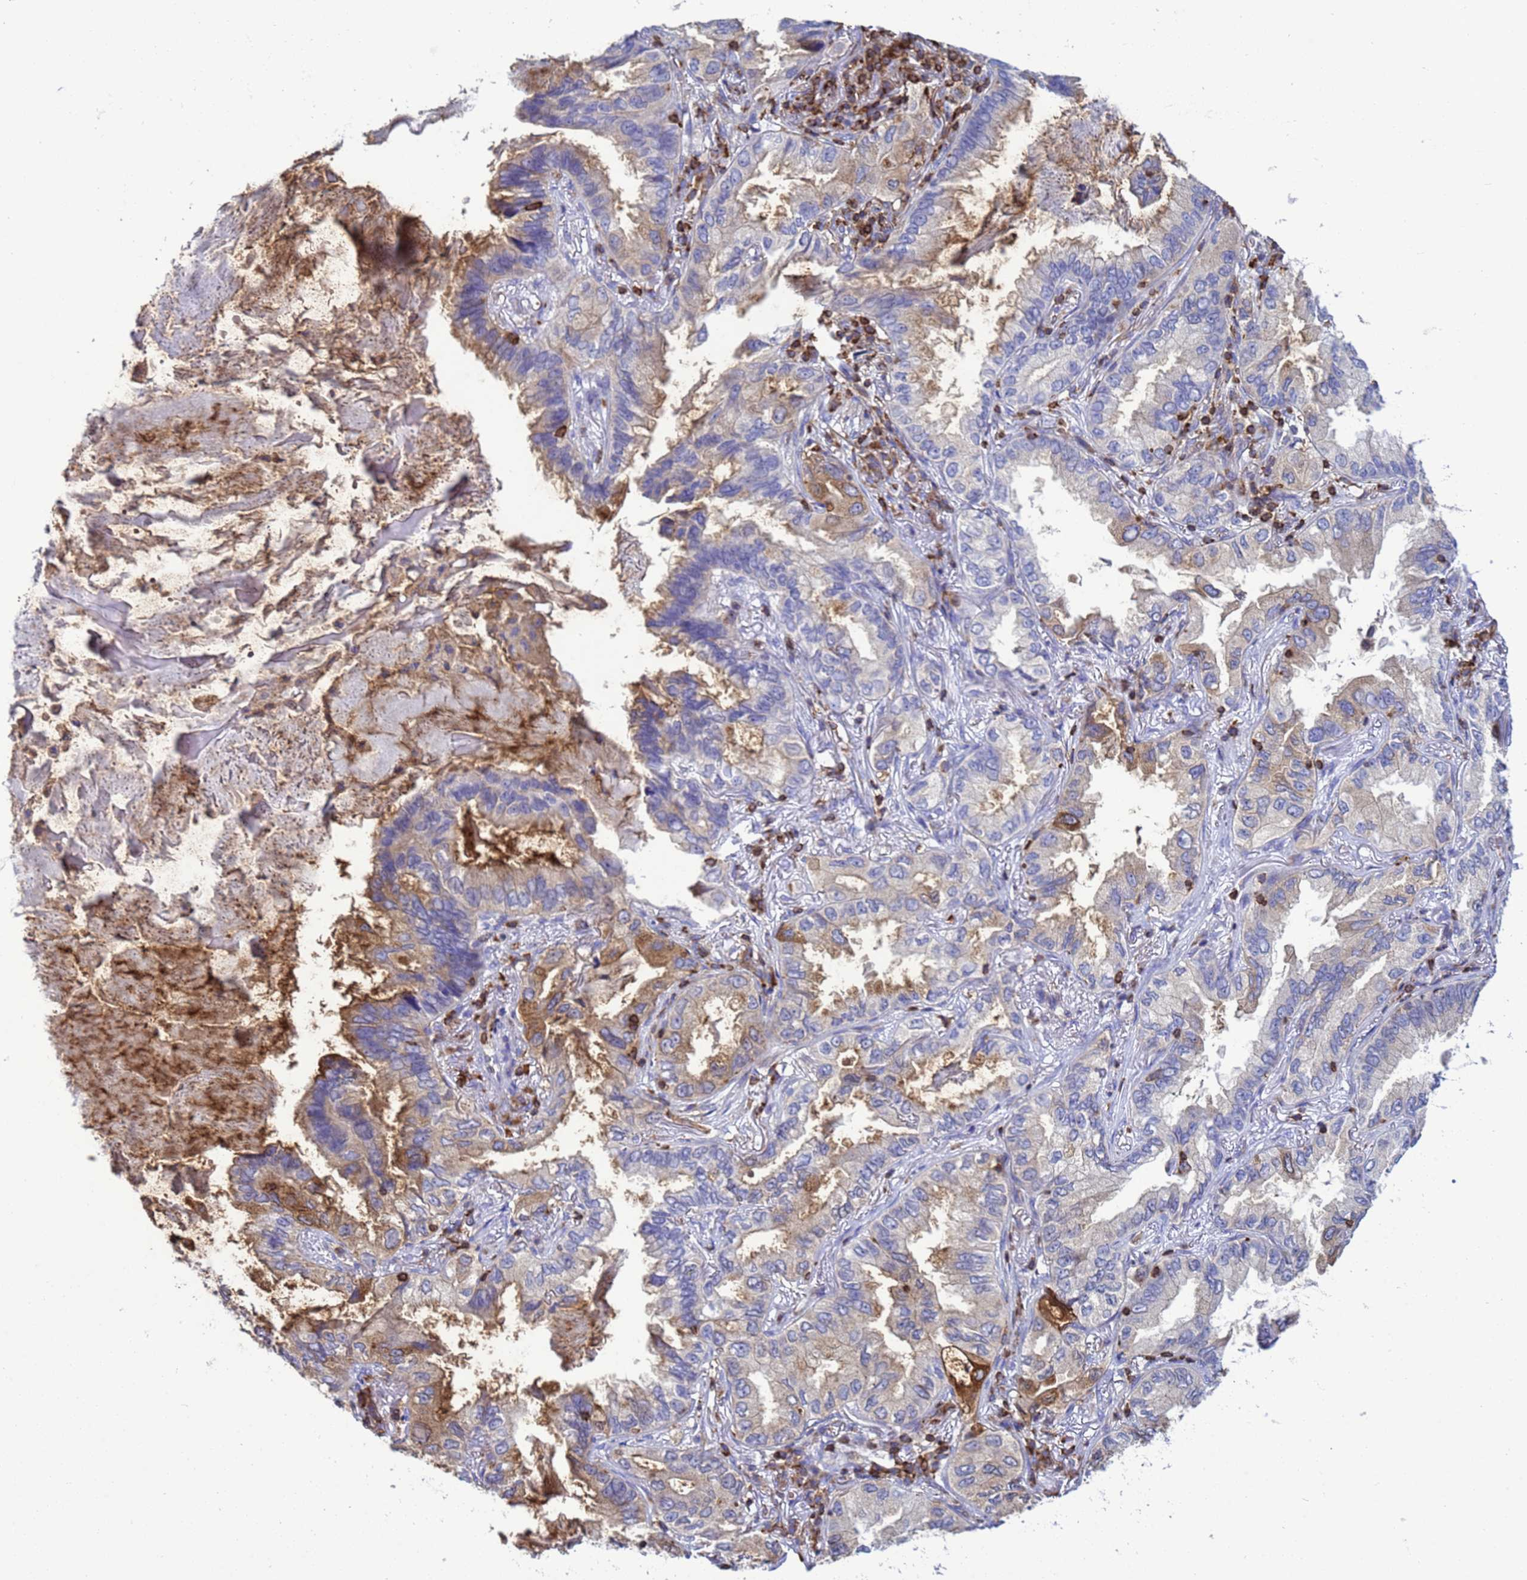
{"staining": {"intensity": "weak", "quantity": "<25%", "location": "cytoplasmic/membranous"}, "tissue": "lung cancer", "cell_type": "Tumor cells", "image_type": "cancer", "snomed": [{"axis": "morphology", "description": "Adenocarcinoma, NOS"}, {"axis": "topography", "description": "Lung"}], "caption": "Tumor cells are negative for brown protein staining in adenocarcinoma (lung).", "gene": "EZR", "patient": {"sex": "female", "age": 69}}